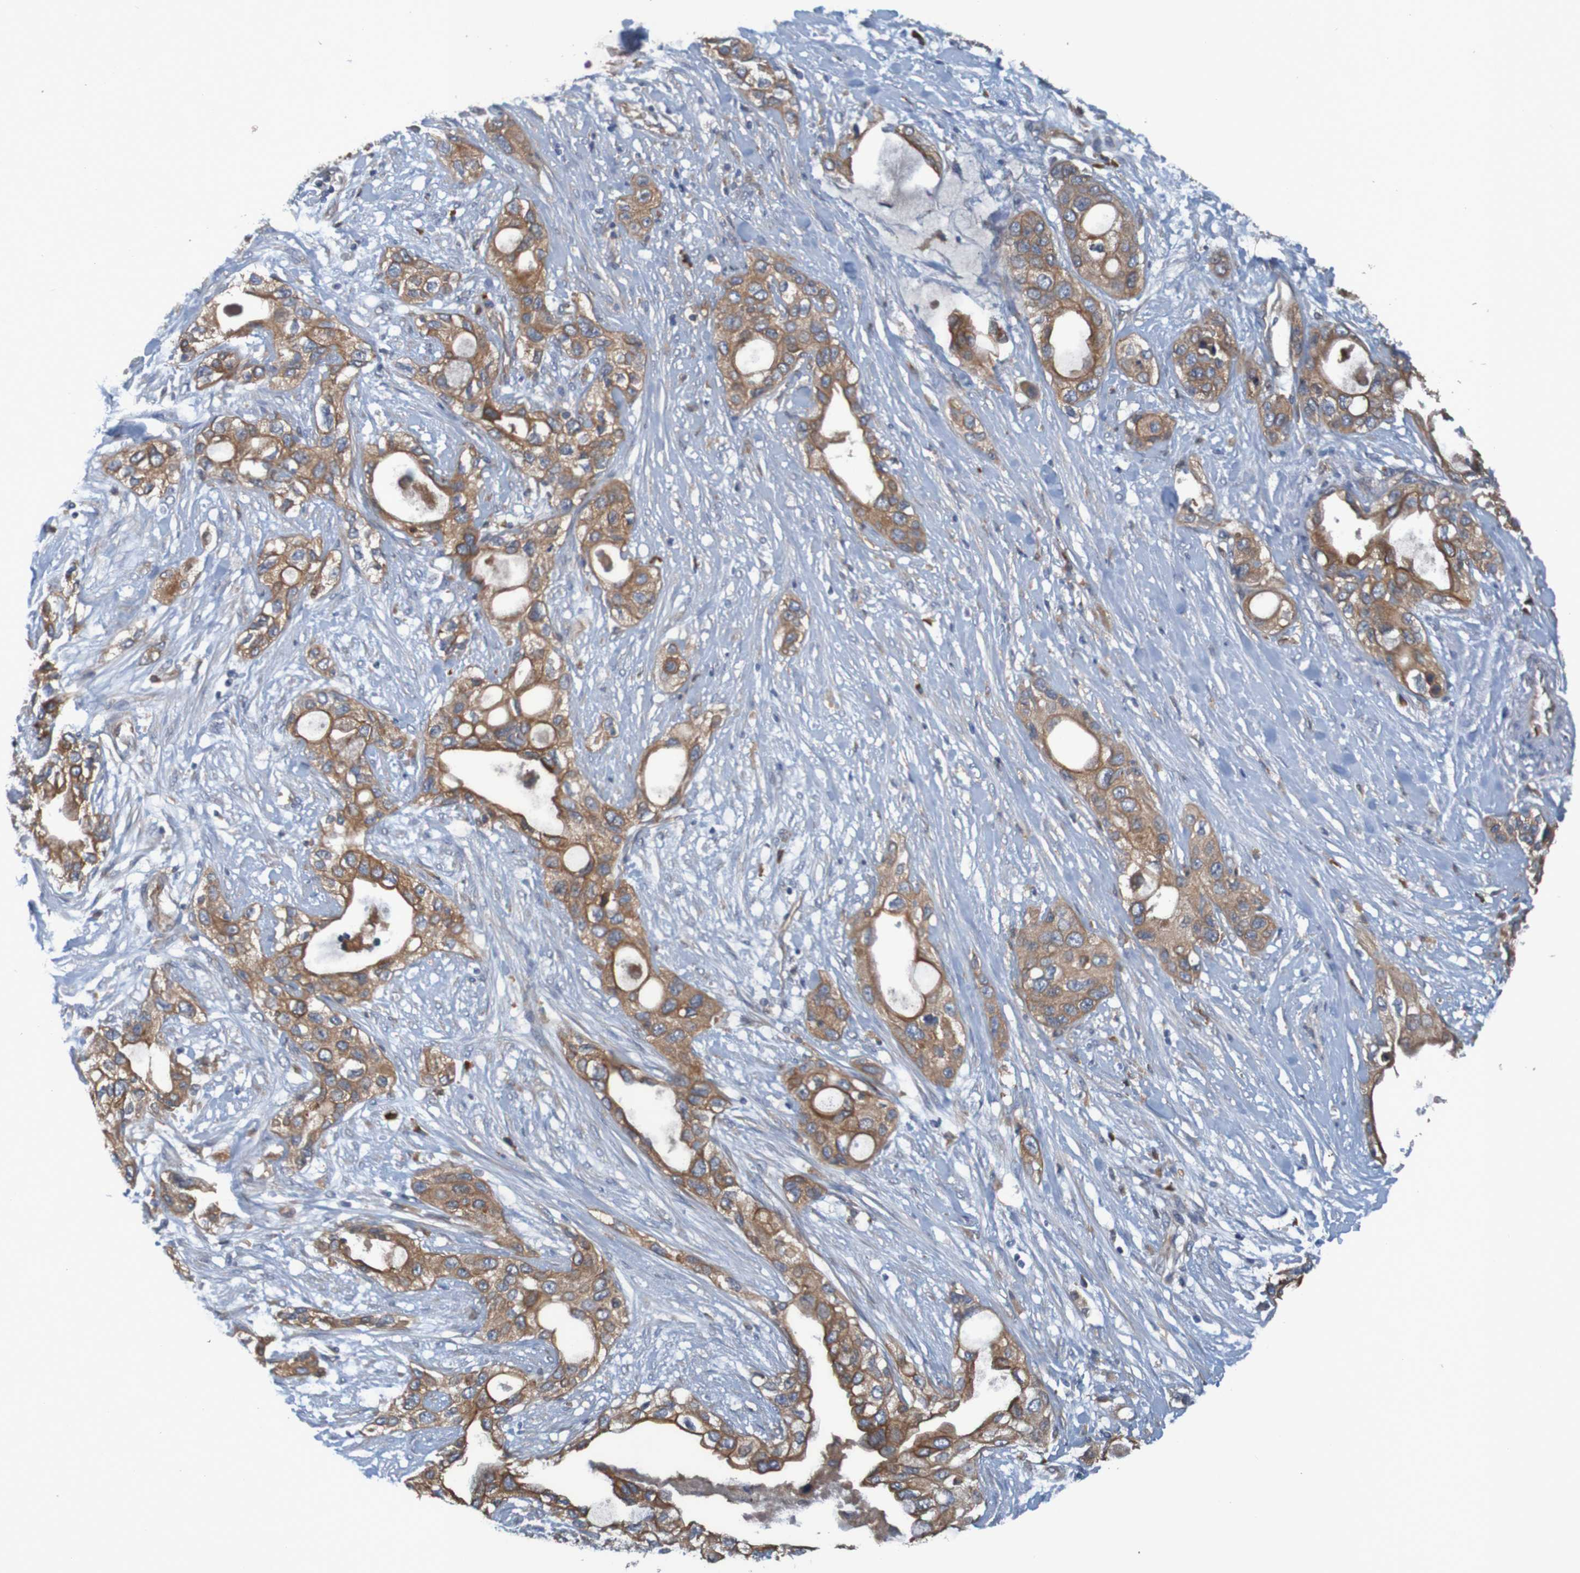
{"staining": {"intensity": "moderate", "quantity": ">75%", "location": "cytoplasmic/membranous"}, "tissue": "pancreatic cancer", "cell_type": "Tumor cells", "image_type": "cancer", "snomed": [{"axis": "morphology", "description": "Adenocarcinoma, NOS"}, {"axis": "topography", "description": "Pancreas"}], "caption": "Pancreatic cancer stained with DAB immunohistochemistry (IHC) exhibits medium levels of moderate cytoplasmic/membranous staining in approximately >75% of tumor cells.", "gene": "DNAJC4", "patient": {"sex": "female", "age": 70}}